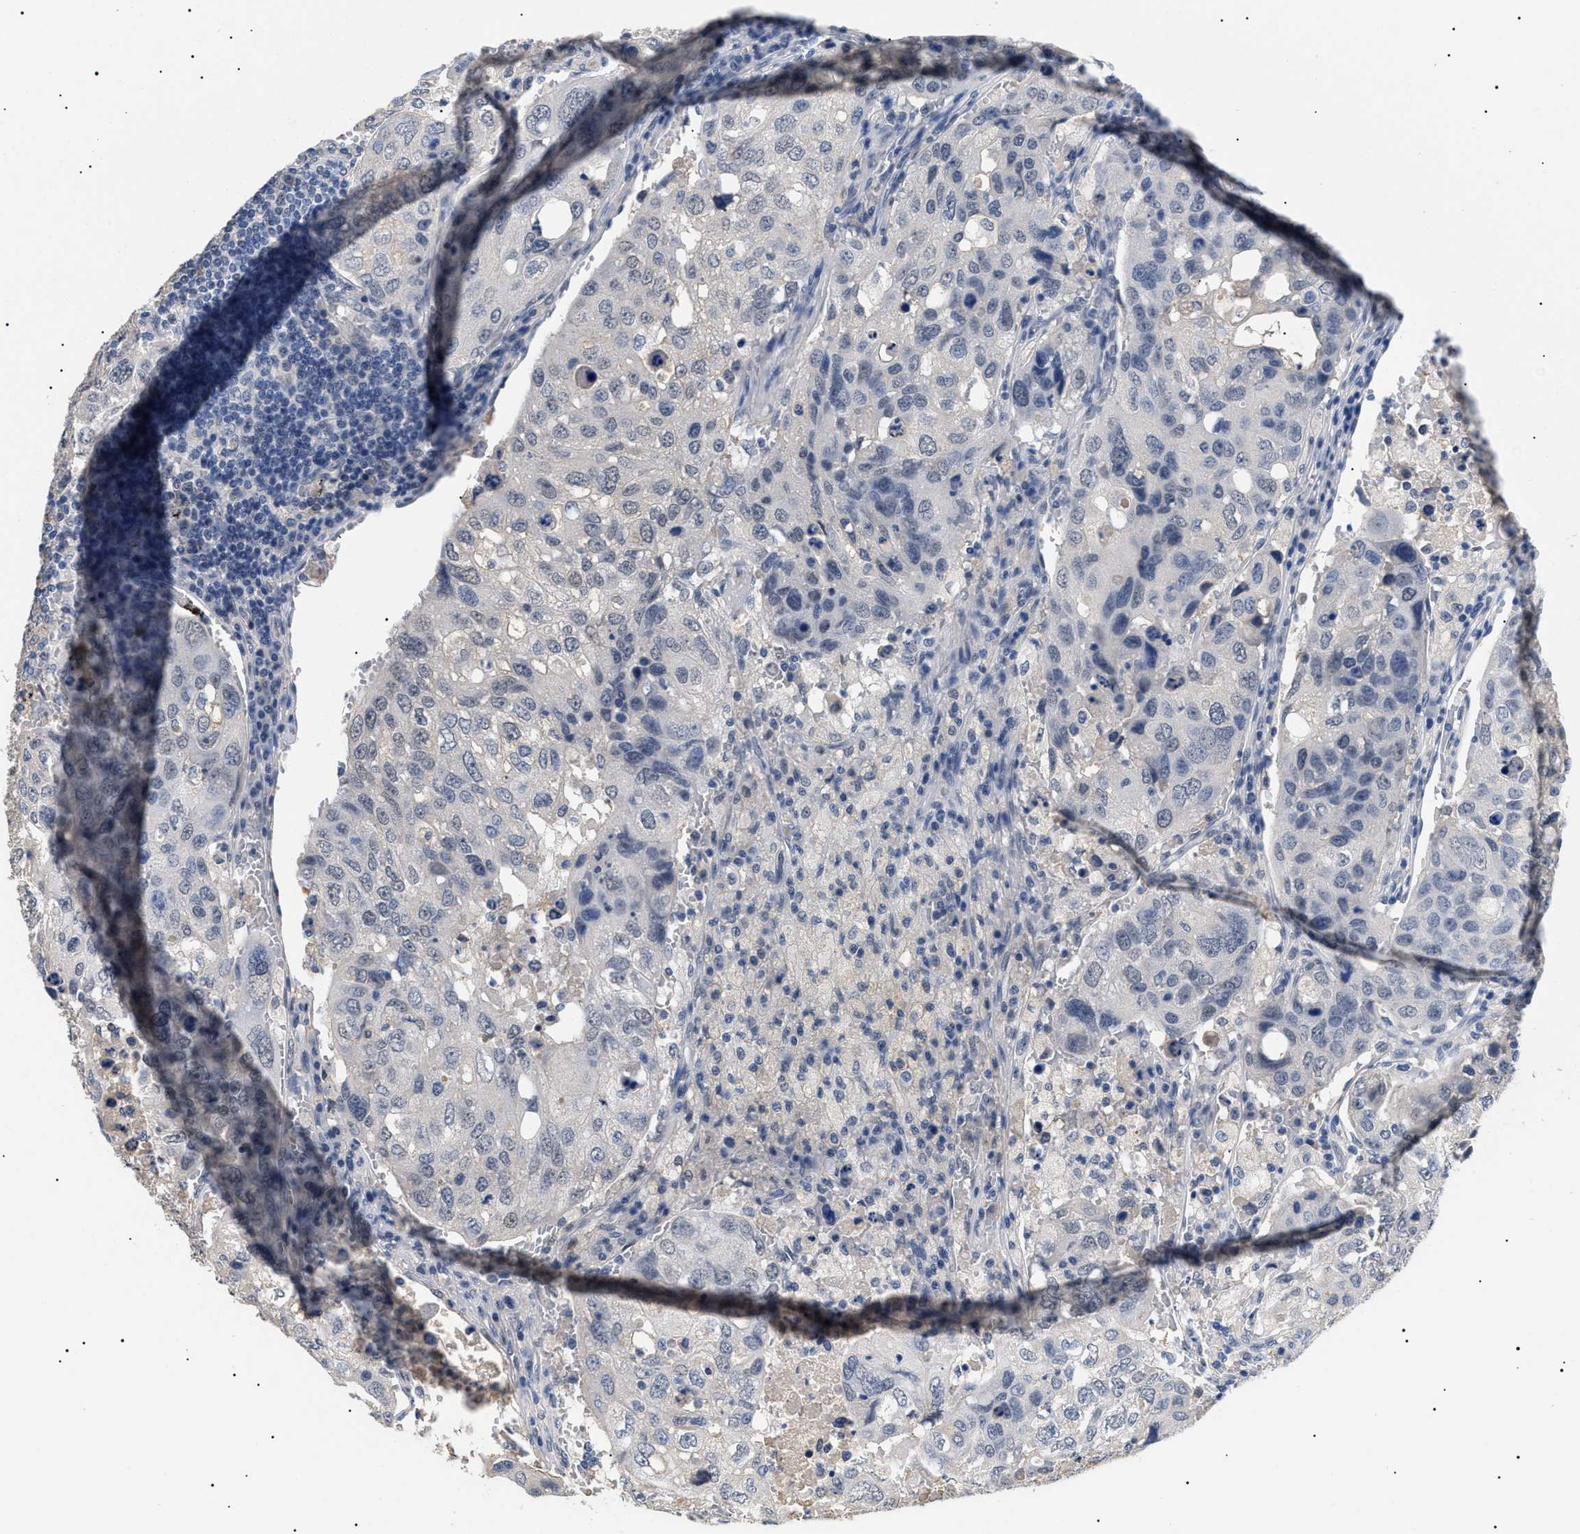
{"staining": {"intensity": "negative", "quantity": "none", "location": "none"}, "tissue": "urothelial cancer", "cell_type": "Tumor cells", "image_type": "cancer", "snomed": [{"axis": "morphology", "description": "Urothelial carcinoma, High grade"}, {"axis": "topography", "description": "Lymph node"}, {"axis": "topography", "description": "Urinary bladder"}], "caption": "Immunohistochemical staining of high-grade urothelial carcinoma exhibits no significant positivity in tumor cells.", "gene": "PRRT2", "patient": {"sex": "male", "age": 51}}